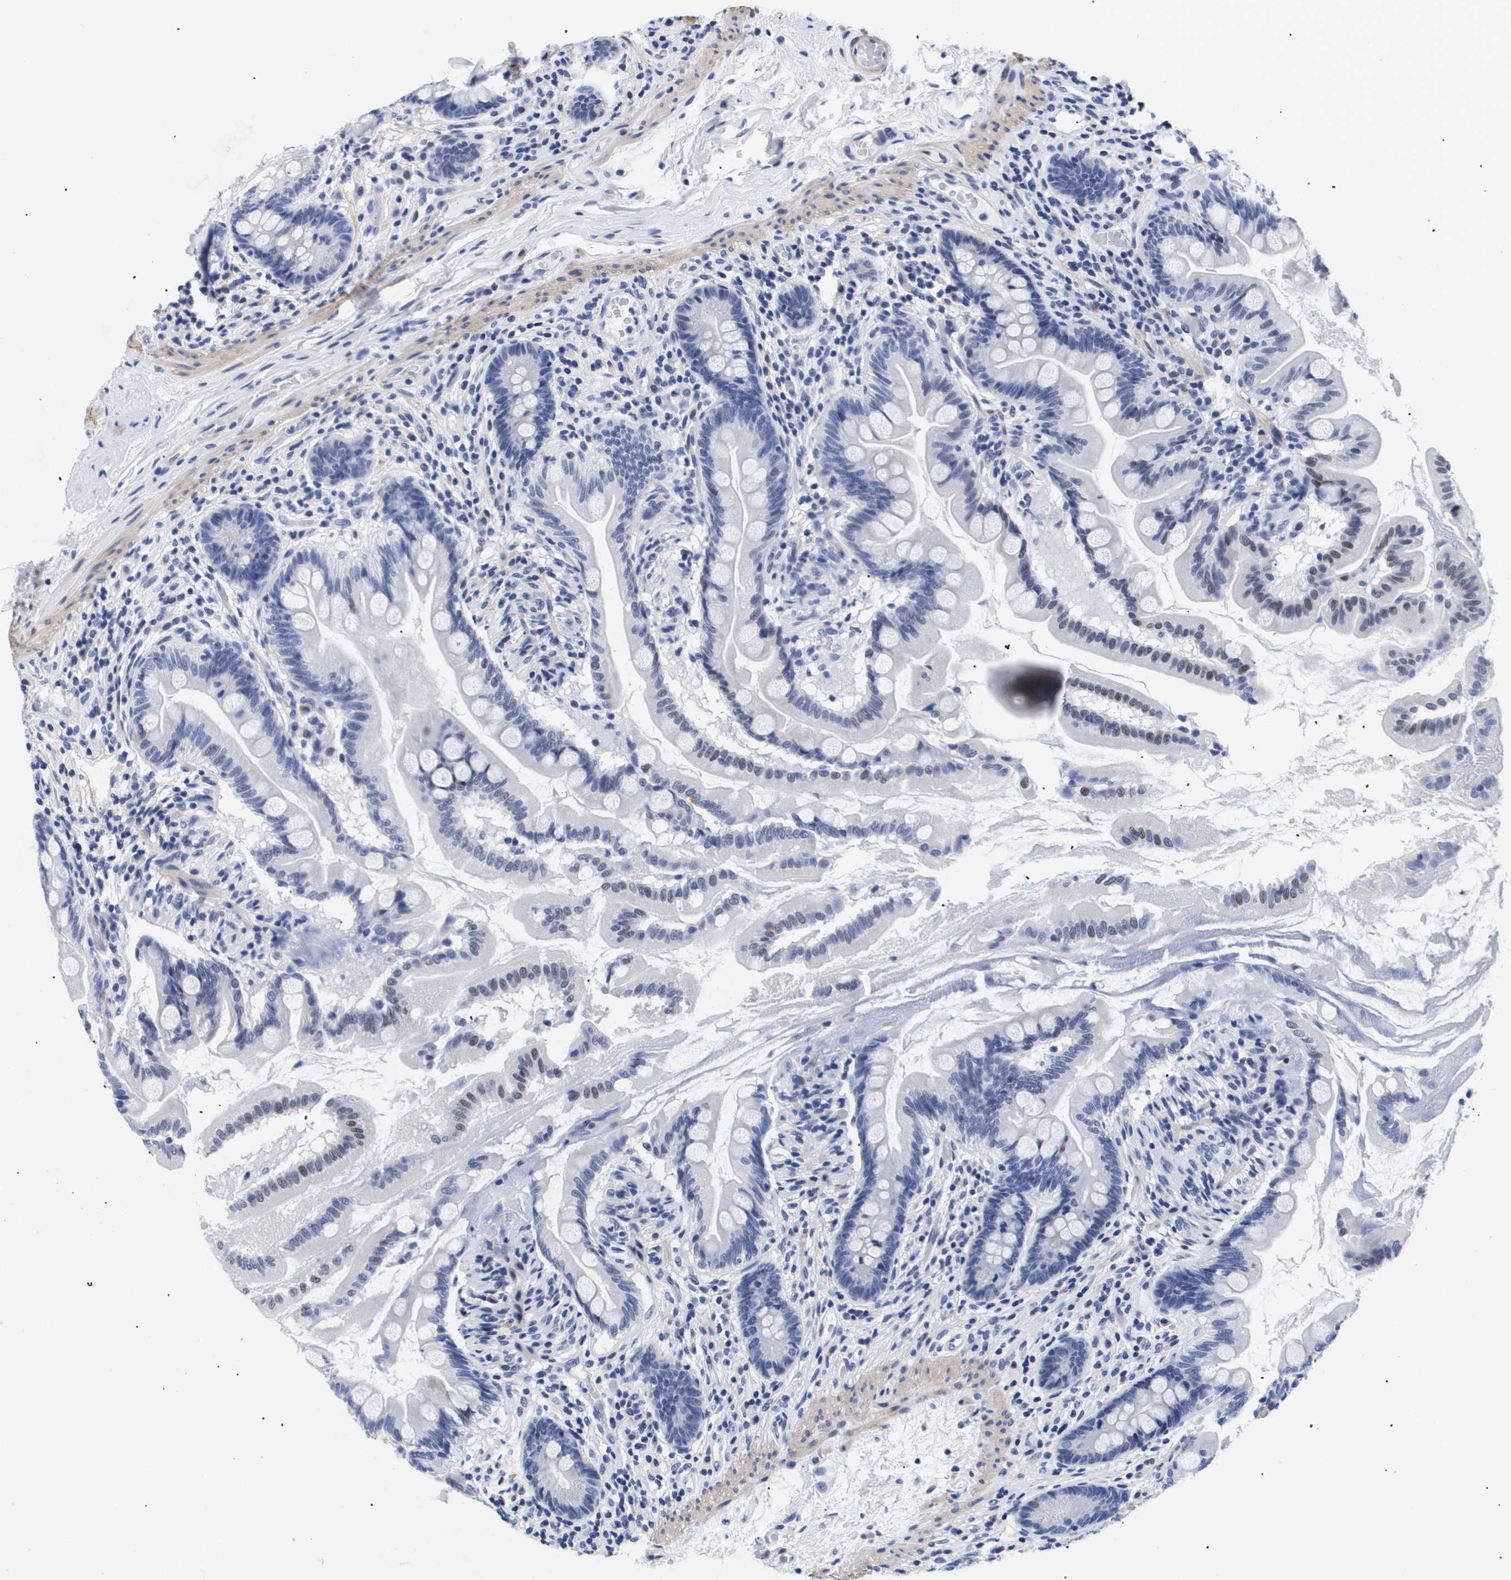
{"staining": {"intensity": "negative", "quantity": "none", "location": "none"}, "tissue": "small intestine", "cell_type": "Glandular cells", "image_type": "normal", "snomed": [{"axis": "morphology", "description": "Normal tissue, NOS"}, {"axis": "topography", "description": "Small intestine"}], "caption": "Immunohistochemical staining of benign small intestine displays no significant expression in glandular cells. (DAB (3,3'-diaminobenzidine) IHC visualized using brightfield microscopy, high magnification).", "gene": "SHD", "patient": {"sex": "female", "age": 56}}